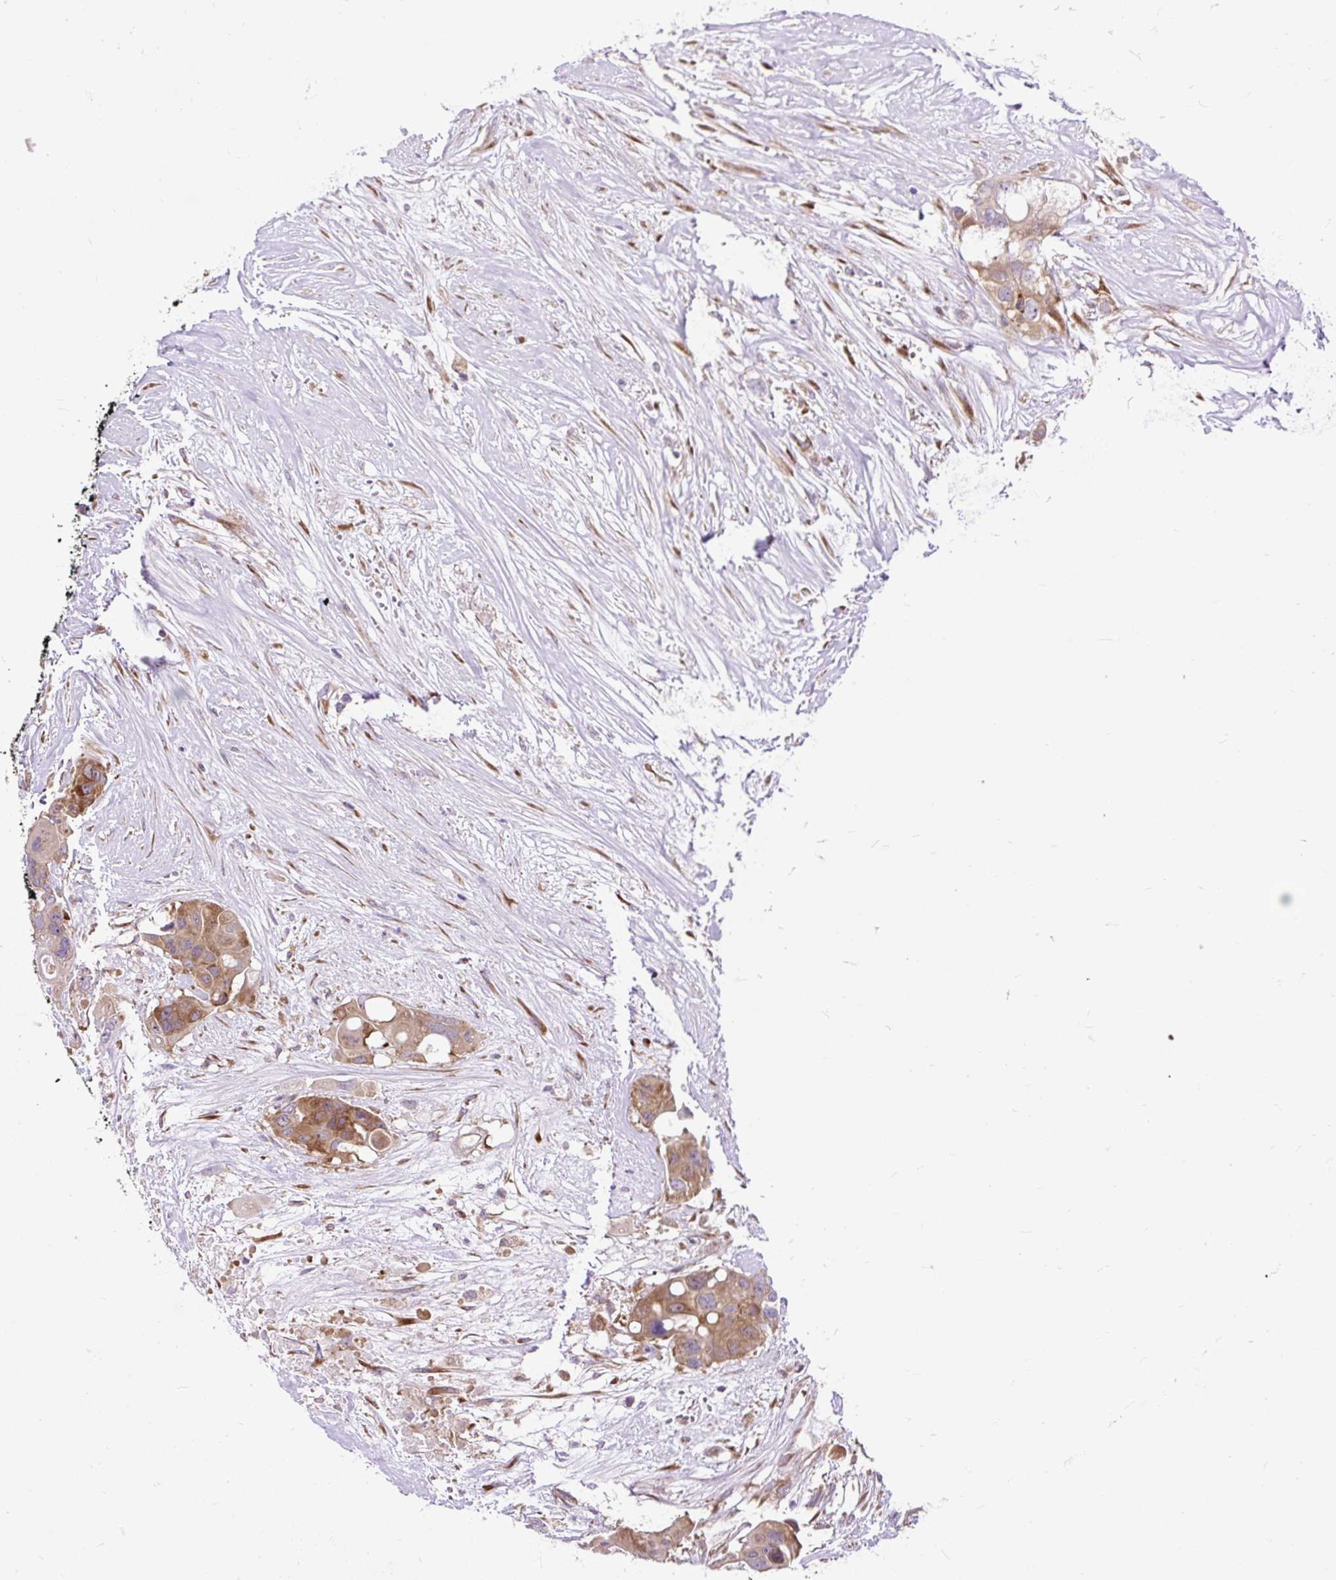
{"staining": {"intensity": "moderate", "quantity": ">75%", "location": "cytoplasmic/membranous"}, "tissue": "colorectal cancer", "cell_type": "Tumor cells", "image_type": "cancer", "snomed": [{"axis": "morphology", "description": "Adenocarcinoma, NOS"}, {"axis": "topography", "description": "Colon"}], "caption": "Human adenocarcinoma (colorectal) stained for a protein (brown) shows moderate cytoplasmic/membranous positive expression in approximately >75% of tumor cells.", "gene": "RPS5", "patient": {"sex": "male", "age": 77}}